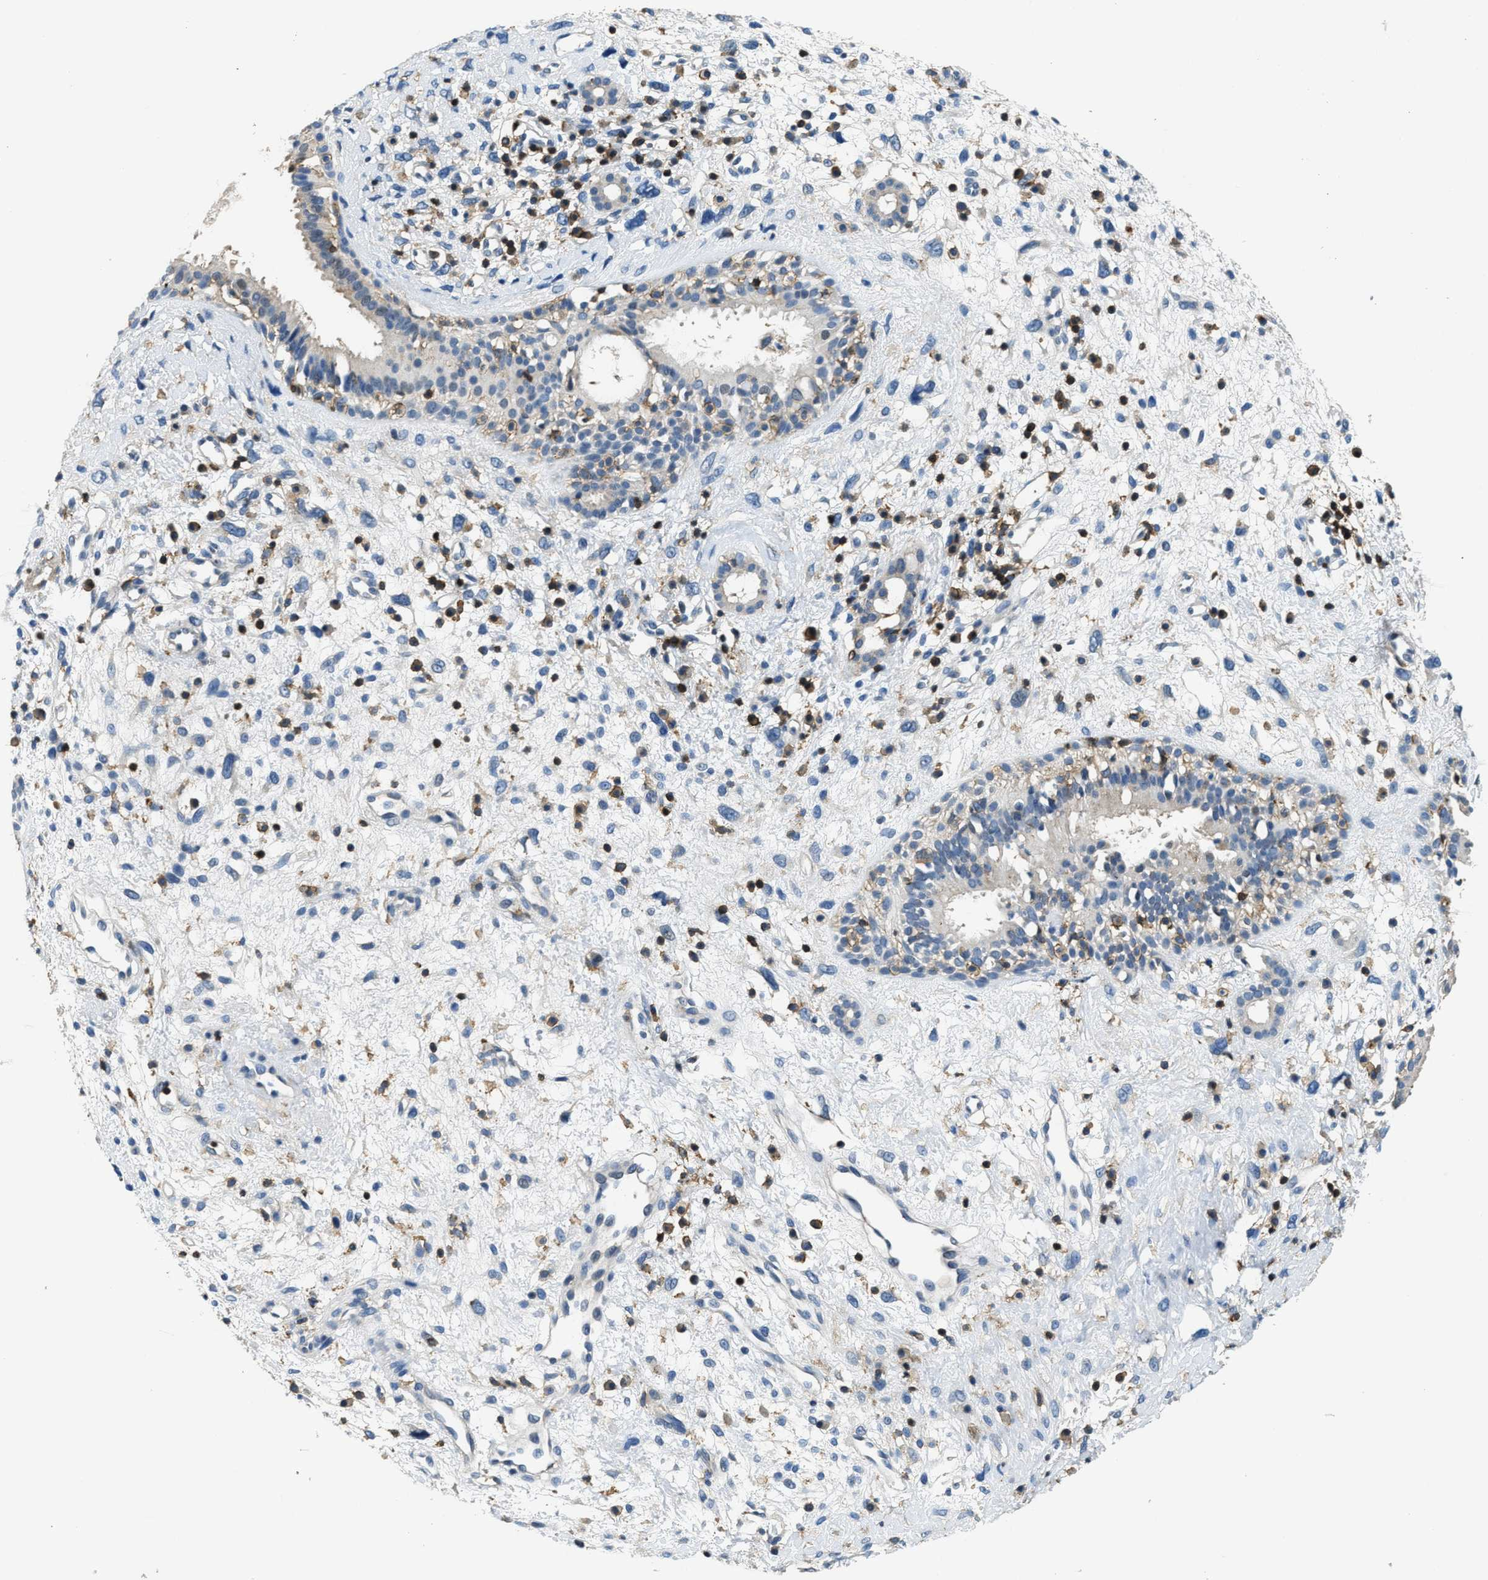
{"staining": {"intensity": "negative", "quantity": "none", "location": "none"}, "tissue": "nasopharynx", "cell_type": "Respiratory epithelial cells", "image_type": "normal", "snomed": [{"axis": "morphology", "description": "Normal tissue, NOS"}, {"axis": "topography", "description": "Nasopharynx"}], "caption": "The histopathology image exhibits no significant staining in respiratory epithelial cells of nasopharynx.", "gene": "MYO1G", "patient": {"sex": "male", "age": 22}}